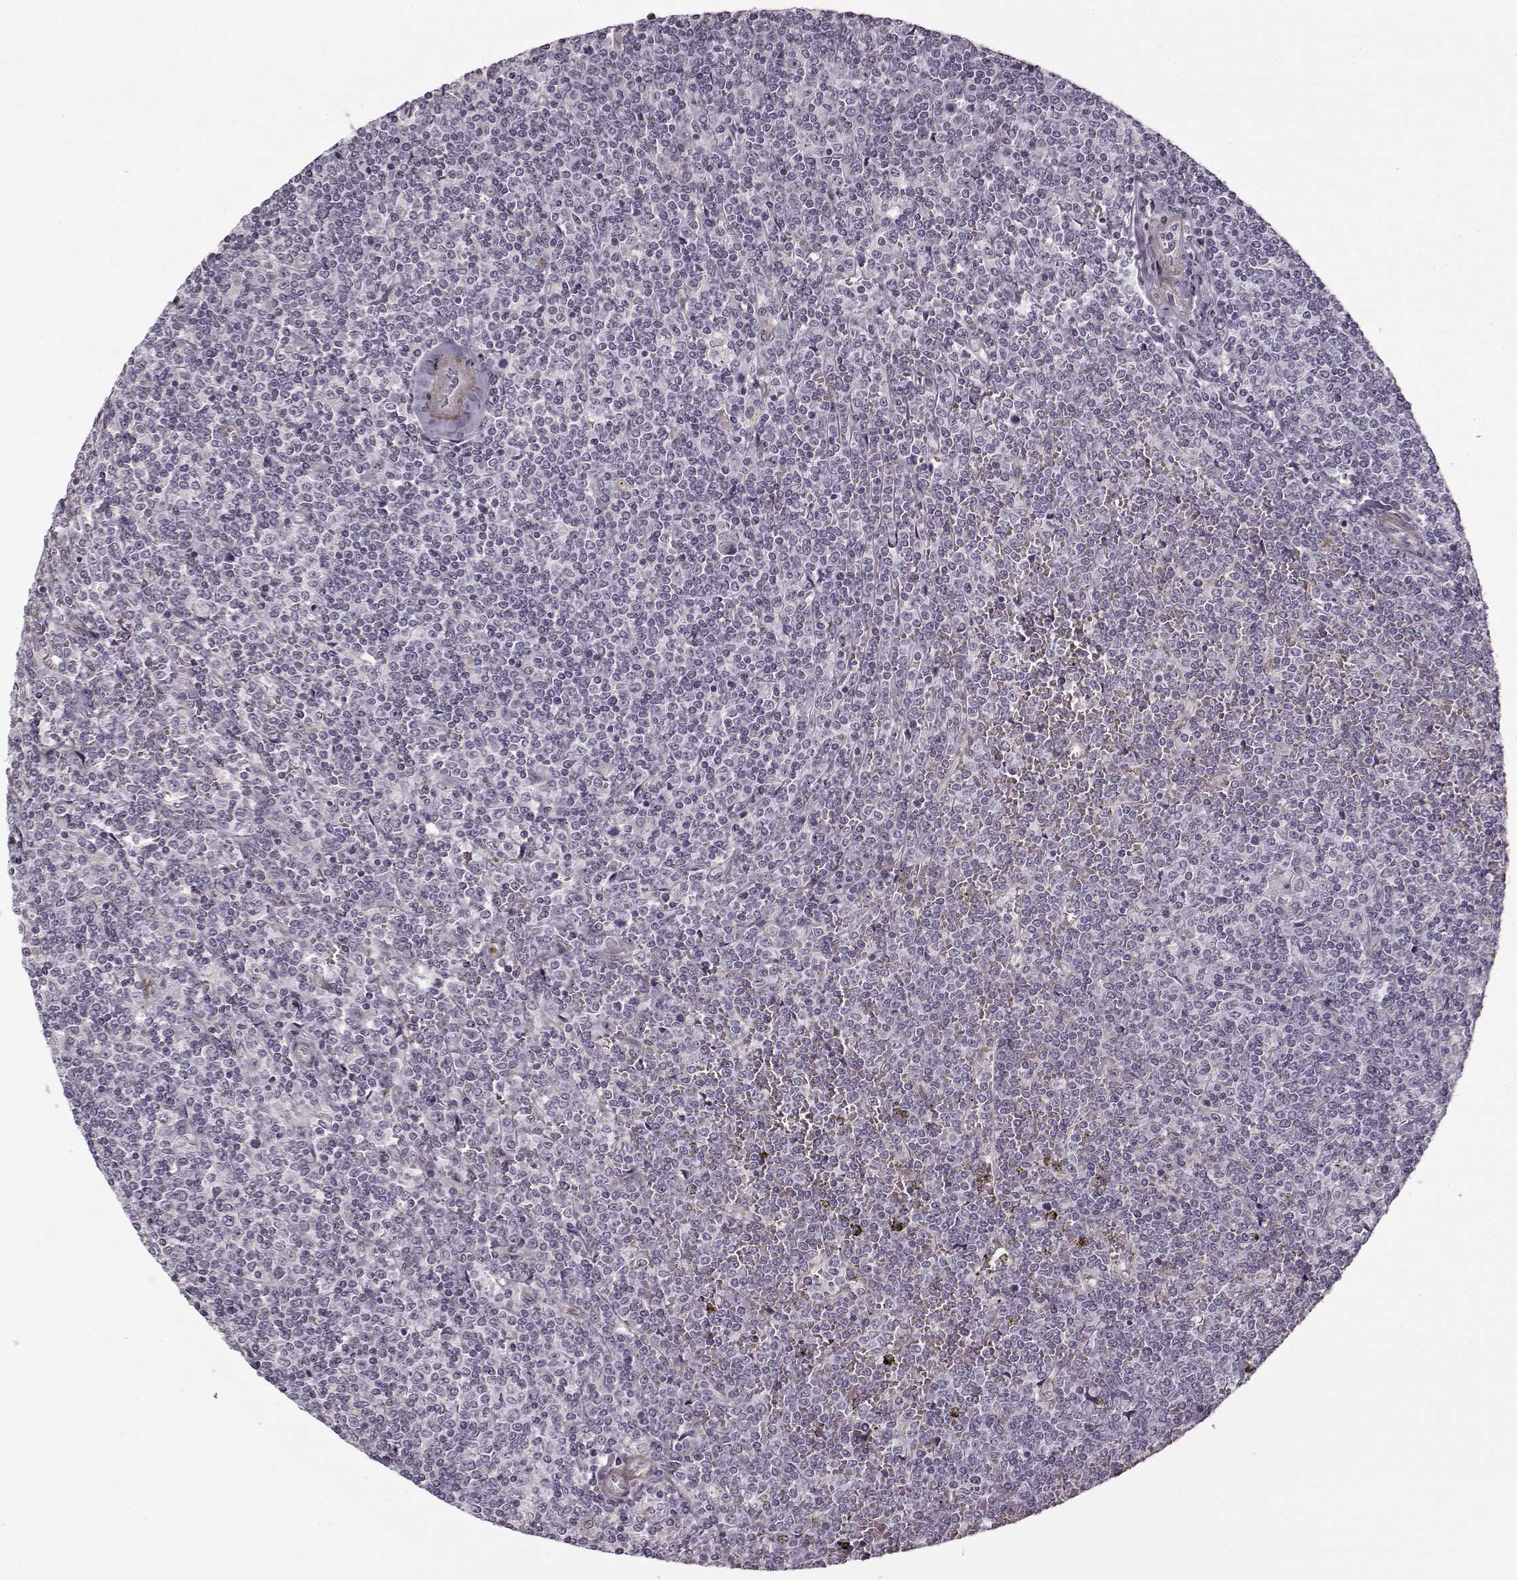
{"staining": {"intensity": "negative", "quantity": "none", "location": "none"}, "tissue": "lymphoma", "cell_type": "Tumor cells", "image_type": "cancer", "snomed": [{"axis": "morphology", "description": "Malignant lymphoma, non-Hodgkin's type, Low grade"}, {"axis": "topography", "description": "Spleen"}], "caption": "Low-grade malignant lymphoma, non-Hodgkin's type stained for a protein using immunohistochemistry (IHC) demonstrates no positivity tumor cells.", "gene": "LAMB2", "patient": {"sex": "female", "age": 19}}